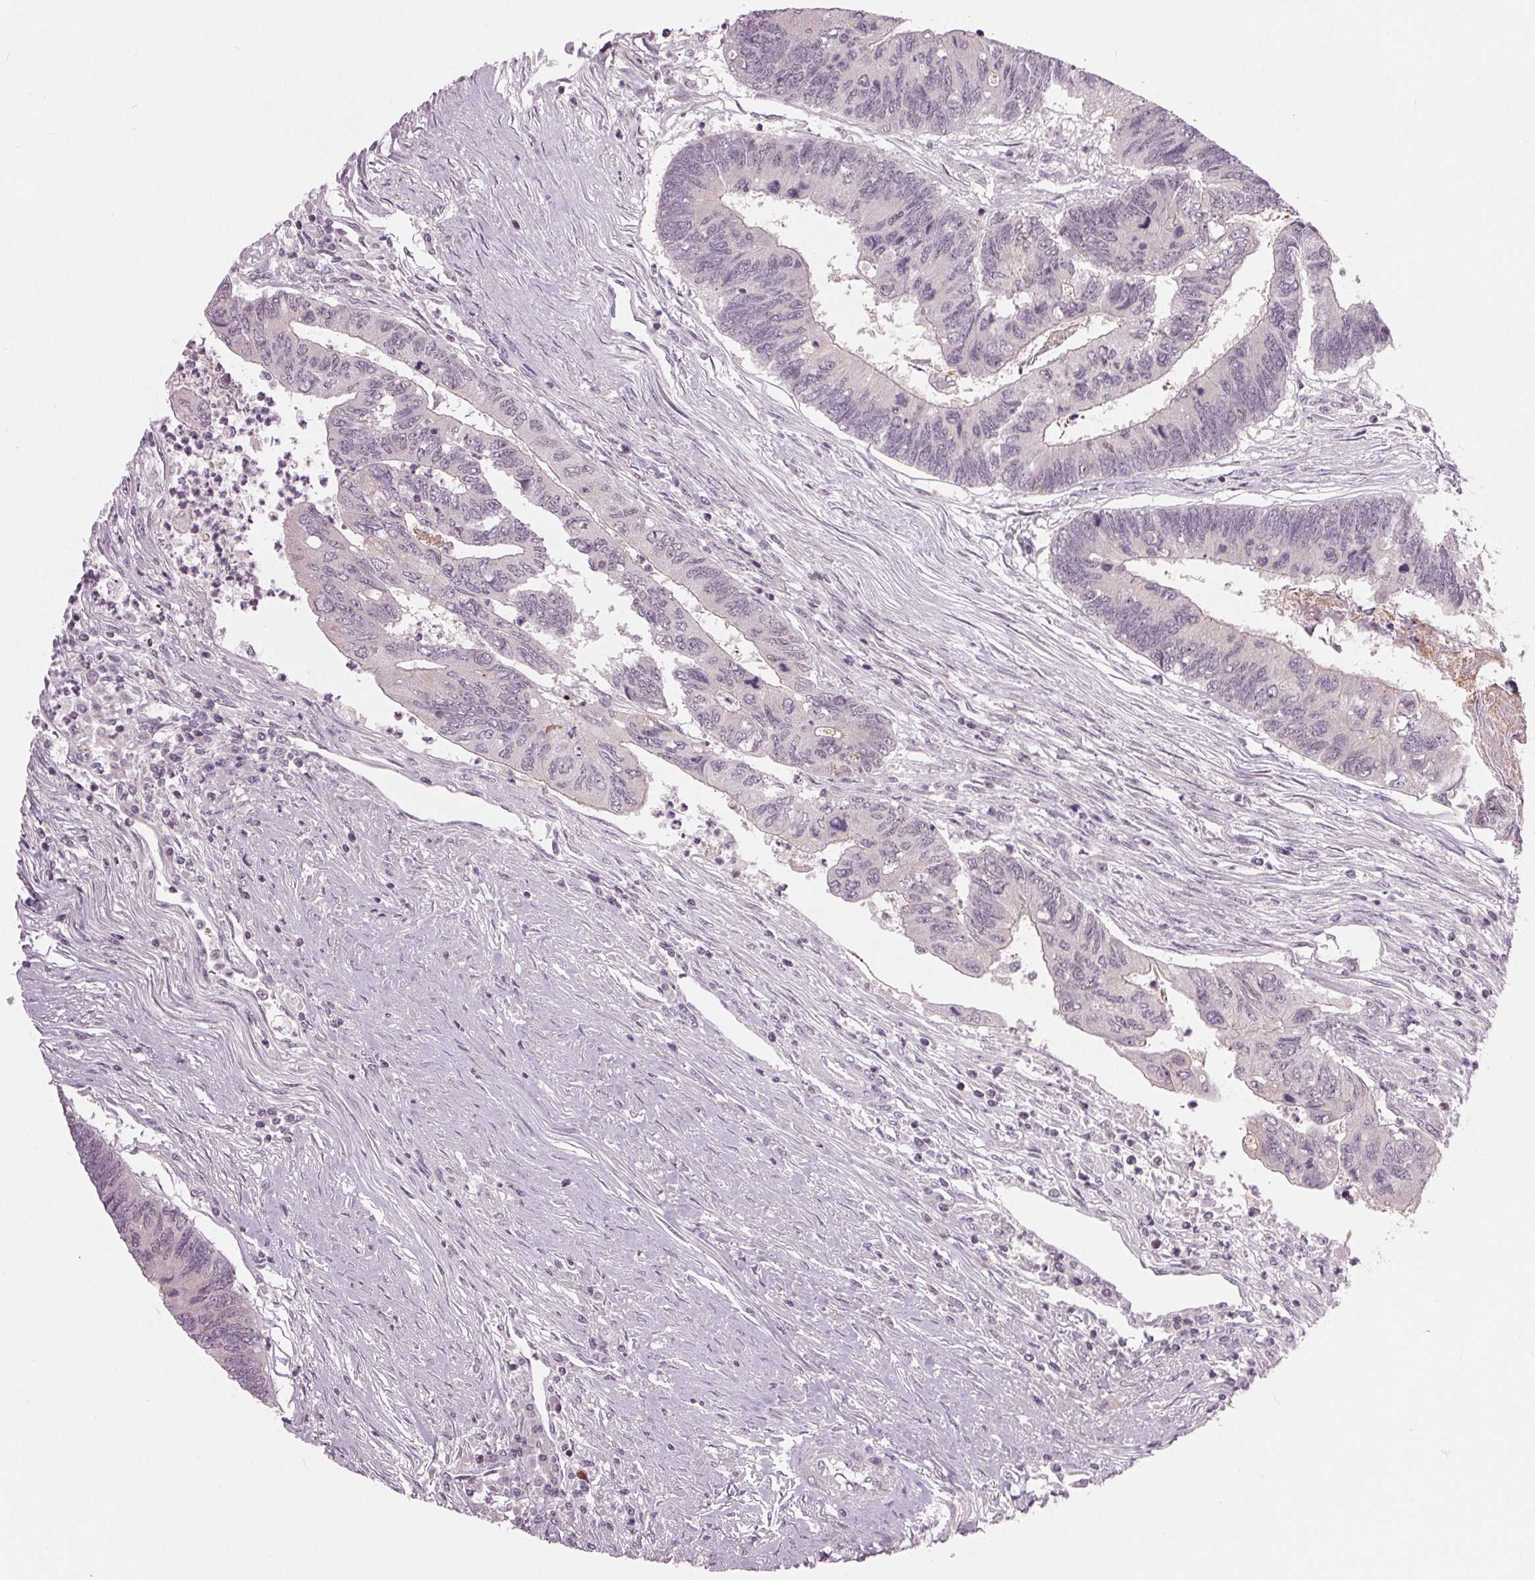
{"staining": {"intensity": "negative", "quantity": "none", "location": "none"}, "tissue": "colorectal cancer", "cell_type": "Tumor cells", "image_type": "cancer", "snomed": [{"axis": "morphology", "description": "Adenocarcinoma, NOS"}, {"axis": "topography", "description": "Colon"}], "caption": "A histopathology image of colorectal adenocarcinoma stained for a protein reveals no brown staining in tumor cells.", "gene": "ZNF605", "patient": {"sex": "female", "age": 67}}